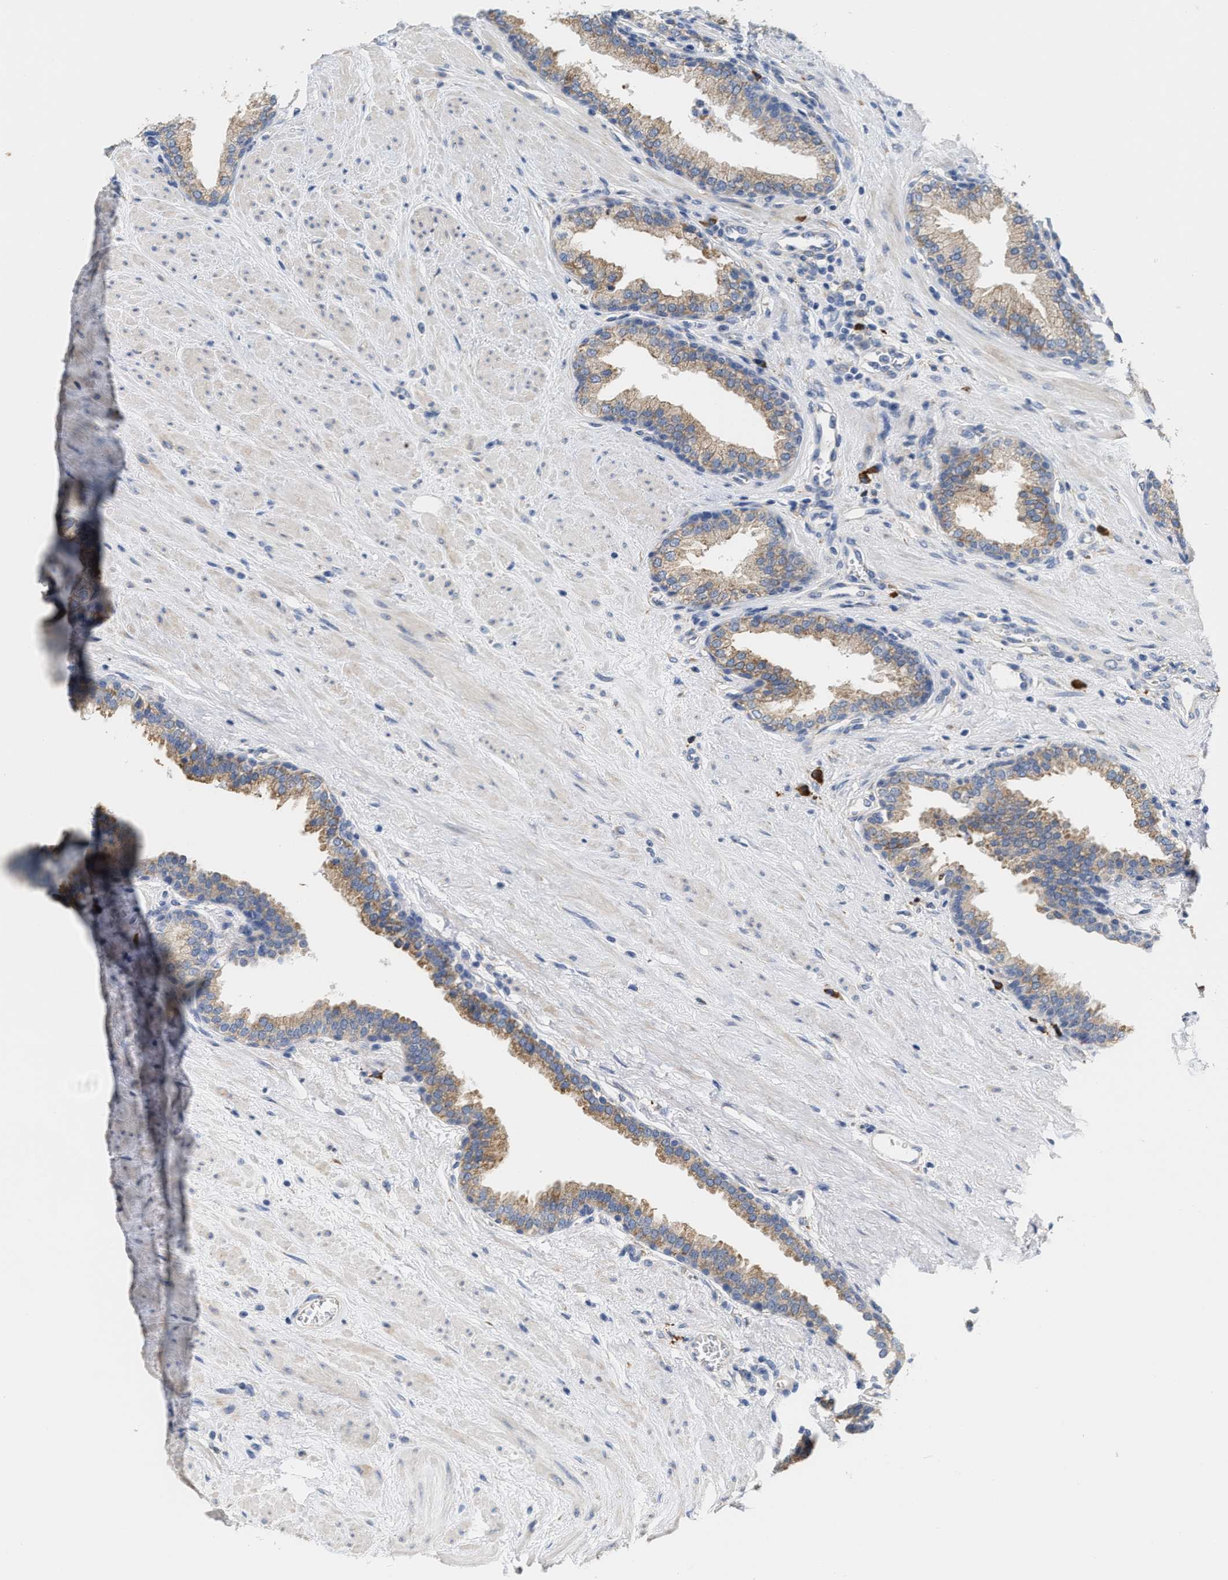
{"staining": {"intensity": "moderate", "quantity": "25%-75%", "location": "cytoplasmic/membranous"}, "tissue": "prostate", "cell_type": "Glandular cells", "image_type": "normal", "snomed": [{"axis": "morphology", "description": "Normal tissue, NOS"}, {"axis": "topography", "description": "Prostate"}], "caption": "Immunohistochemistry (IHC) of unremarkable human prostate shows medium levels of moderate cytoplasmic/membranous expression in about 25%-75% of glandular cells. (DAB IHC with brightfield microscopy, high magnification).", "gene": "RYR2", "patient": {"sex": "male", "age": 51}}